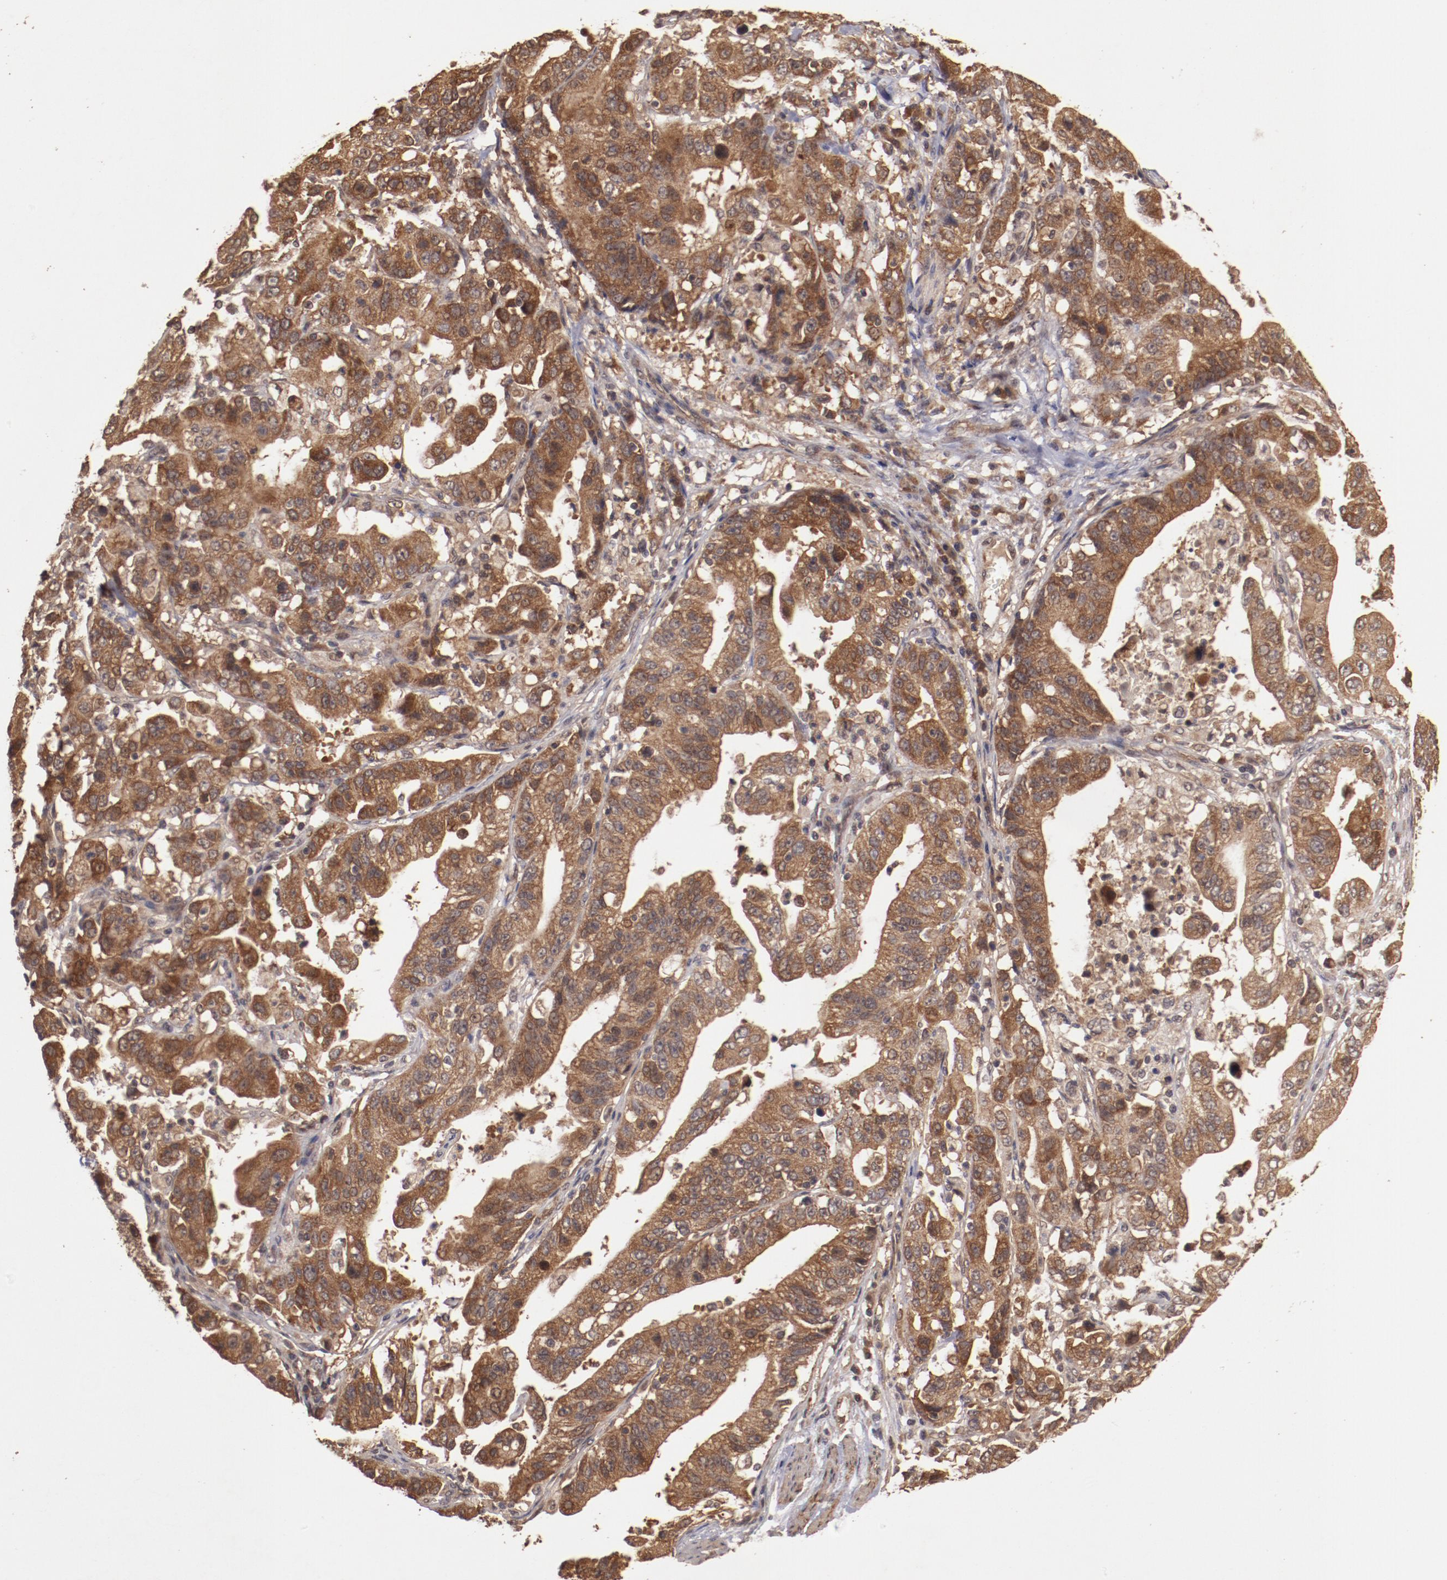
{"staining": {"intensity": "strong", "quantity": ">75%", "location": "cytoplasmic/membranous"}, "tissue": "stomach cancer", "cell_type": "Tumor cells", "image_type": "cancer", "snomed": [{"axis": "morphology", "description": "Adenocarcinoma, NOS"}, {"axis": "topography", "description": "Stomach, upper"}], "caption": "Human stomach cancer (adenocarcinoma) stained with a protein marker shows strong staining in tumor cells.", "gene": "TXNDC16", "patient": {"sex": "female", "age": 50}}